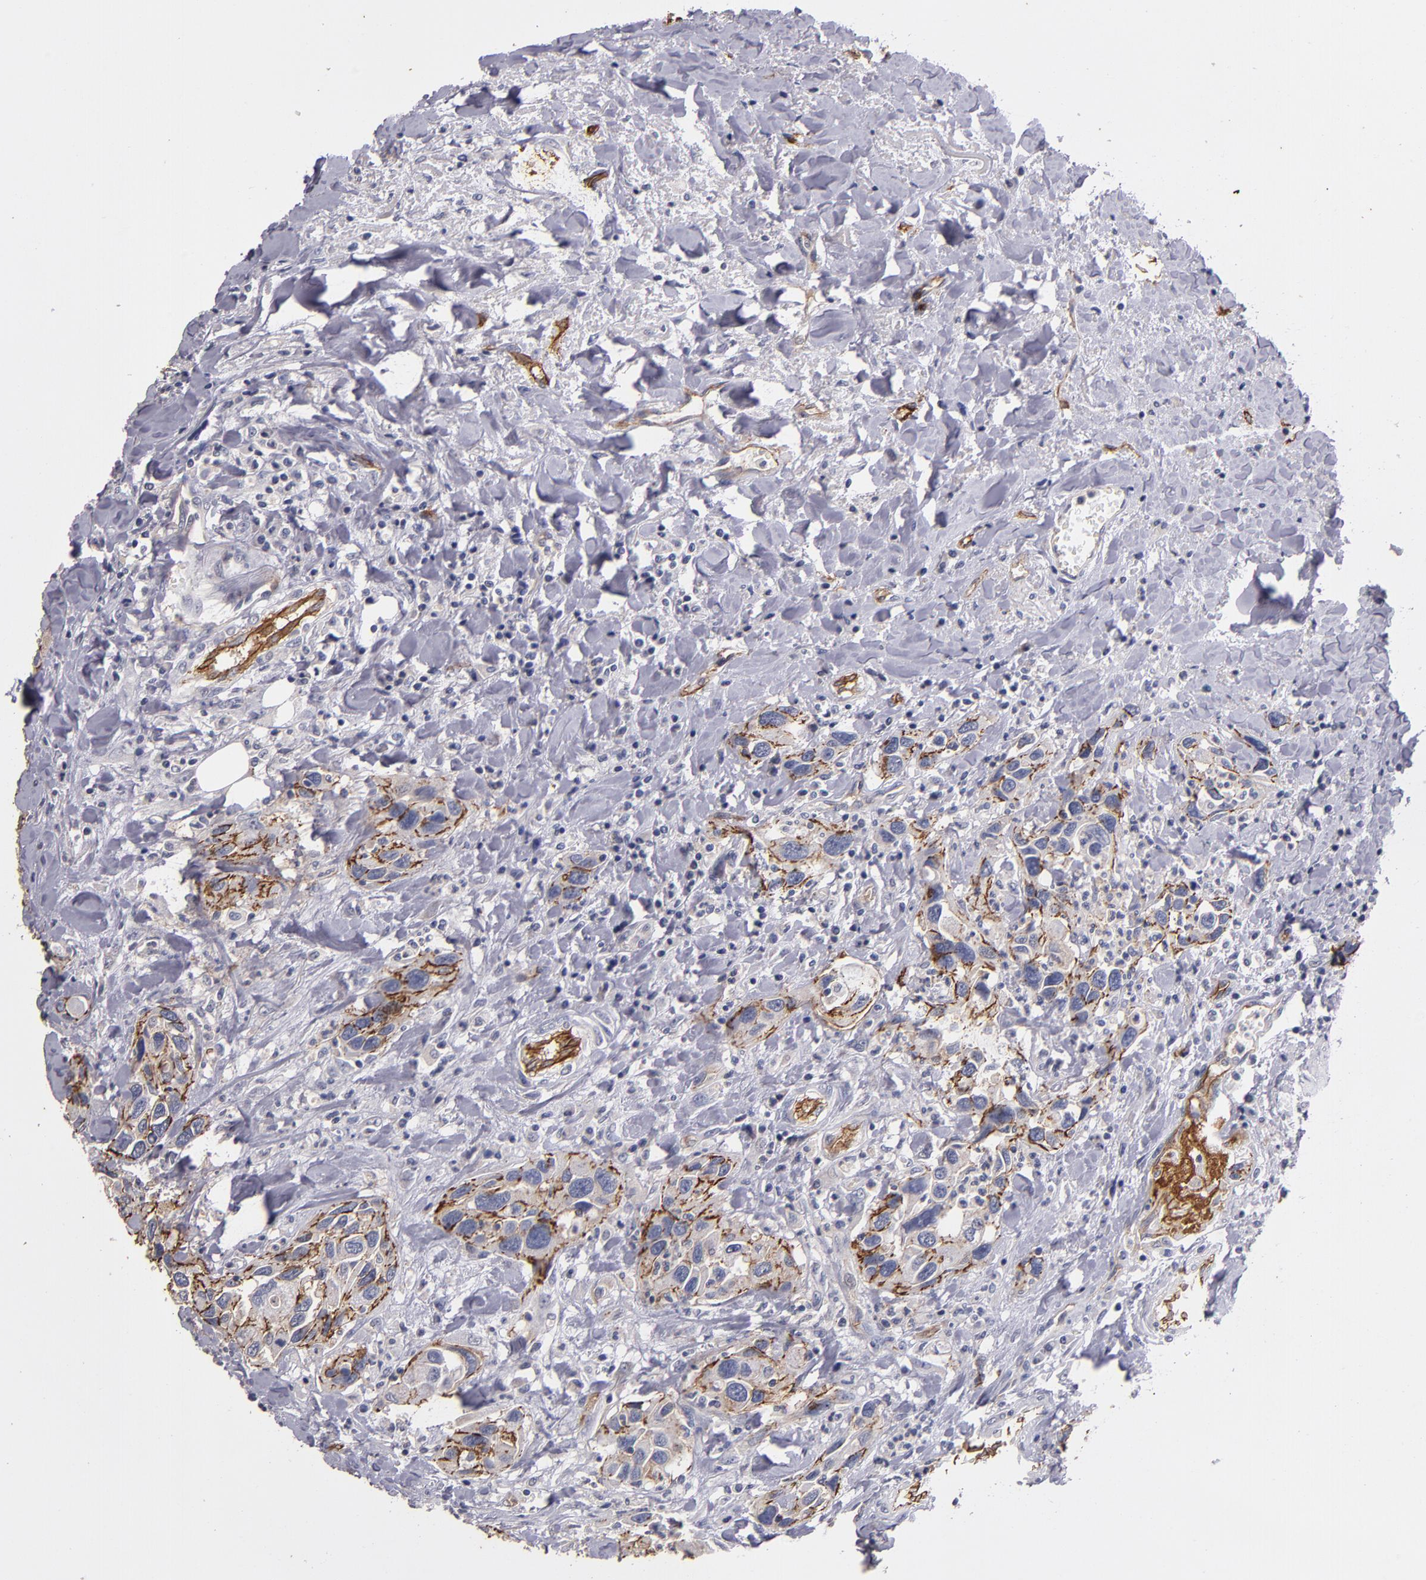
{"staining": {"intensity": "strong", "quantity": ">75%", "location": "cytoplasmic/membranous"}, "tissue": "urothelial cancer", "cell_type": "Tumor cells", "image_type": "cancer", "snomed": [{"axis": "morphology", "description": "Urothelial carcinoma, High grade"}, {"axis": "topography", "description": "Urinary bladder"}], "caption": "Approximately >75% of tumor cells in high-grade urothelial carcinoma exhibit strong cytoplasmic/membranous protein staining as visualized by brown immunohistochemical staining.", "gene": "CLDN5", "patient": {"sex": "male", "age": 66}}